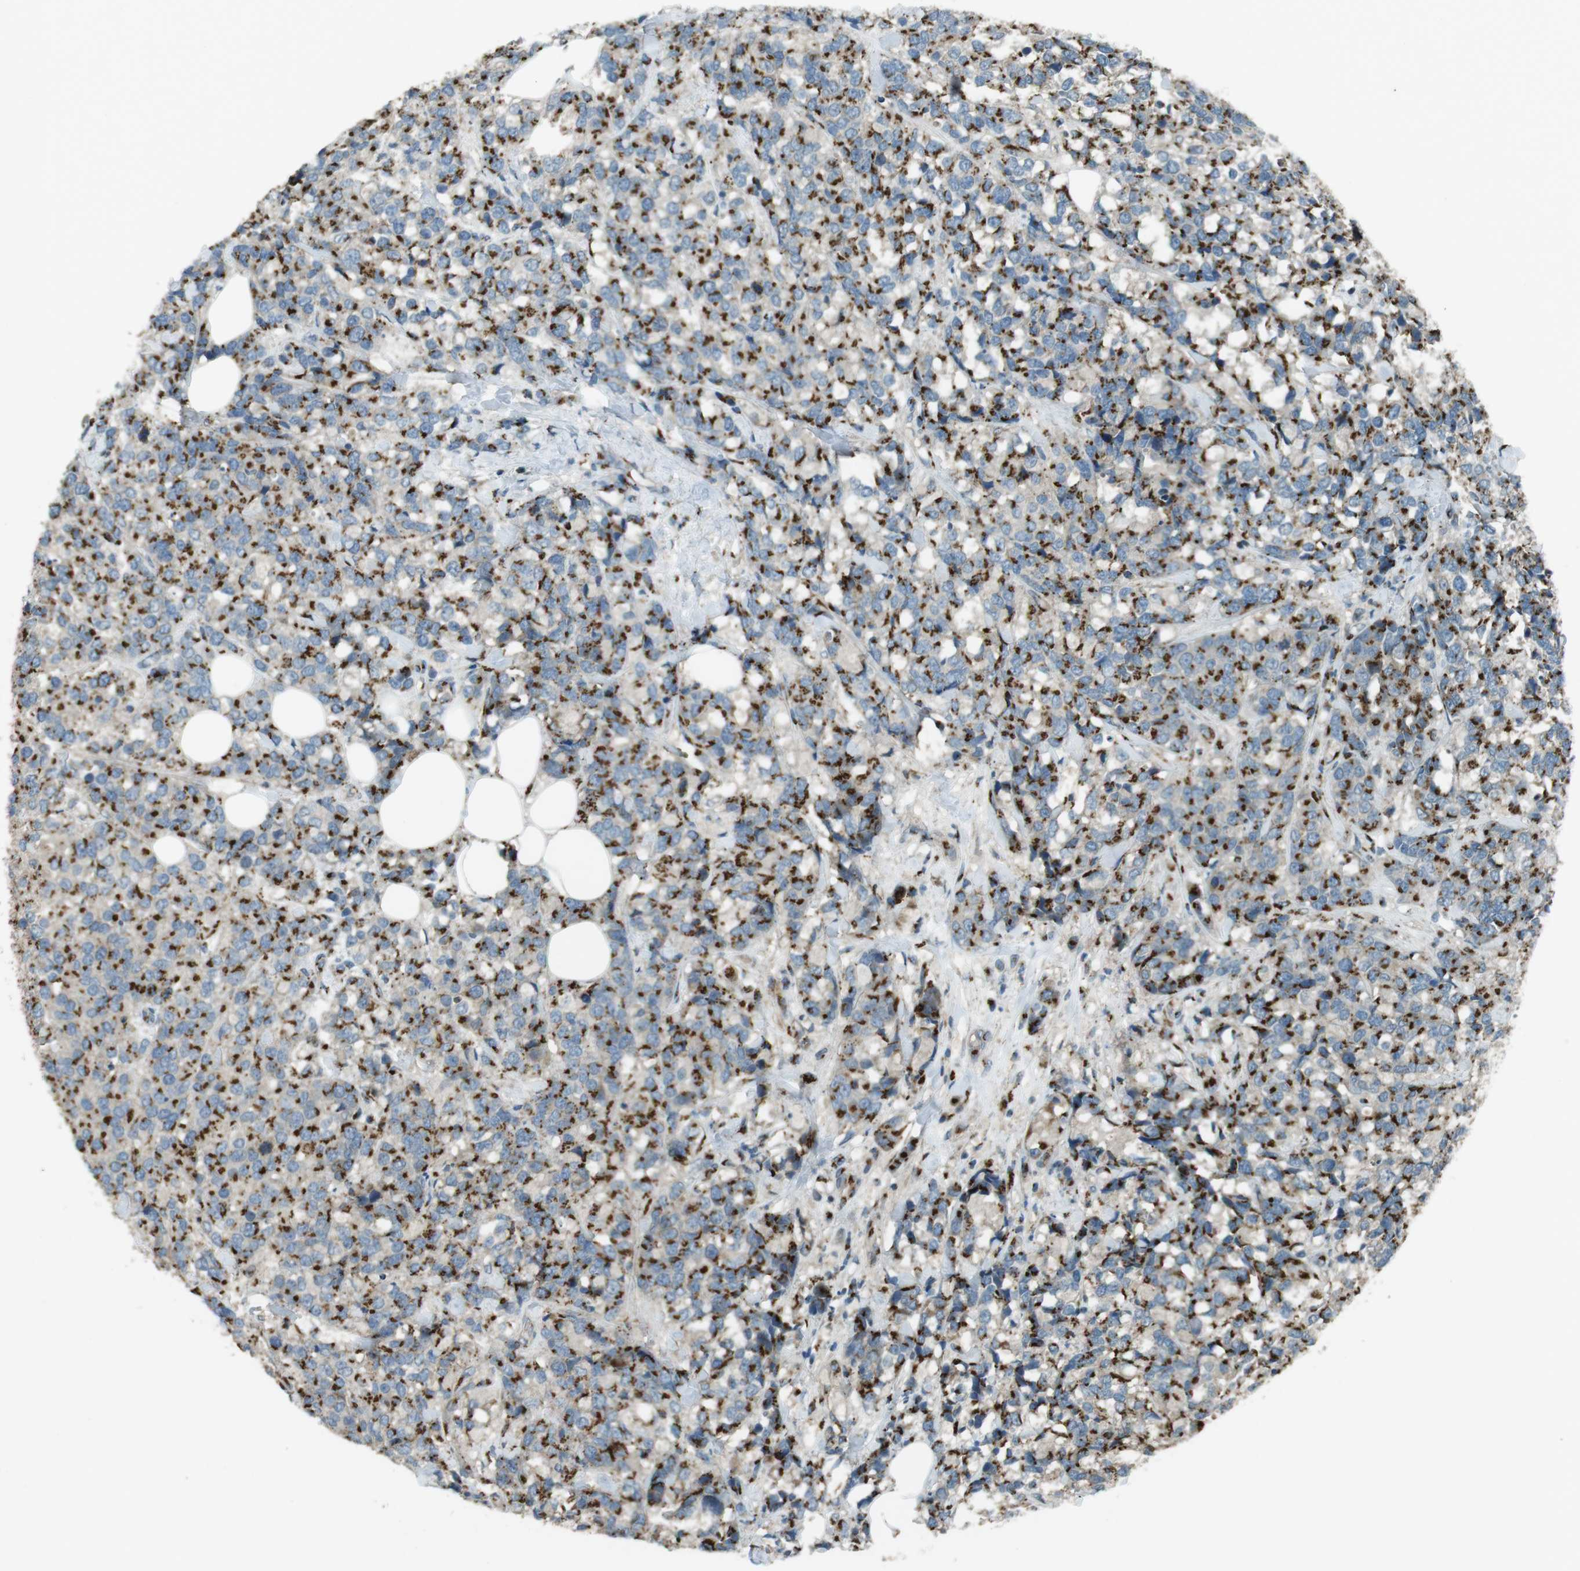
{"staining": {"intensity": "strong", "quantity": ">75%", "location": "cytoplasmic/membranous"}, "tissue": "breast cancer", "cell_type": "Tumor cells", "image_type": "cancer", "snomed": [{"axis": "morphology", "description": "Lobular carcinoma"}, {"axis": "topography", "description": "Breast"}], "caption": "IHC of human breast cancer displays high levels of strong cytoplasmic/membranous expression in approximately >75% of tumor cells.", "gene": "TMEM115", "patient": {"sex": "female", "age": 59}}